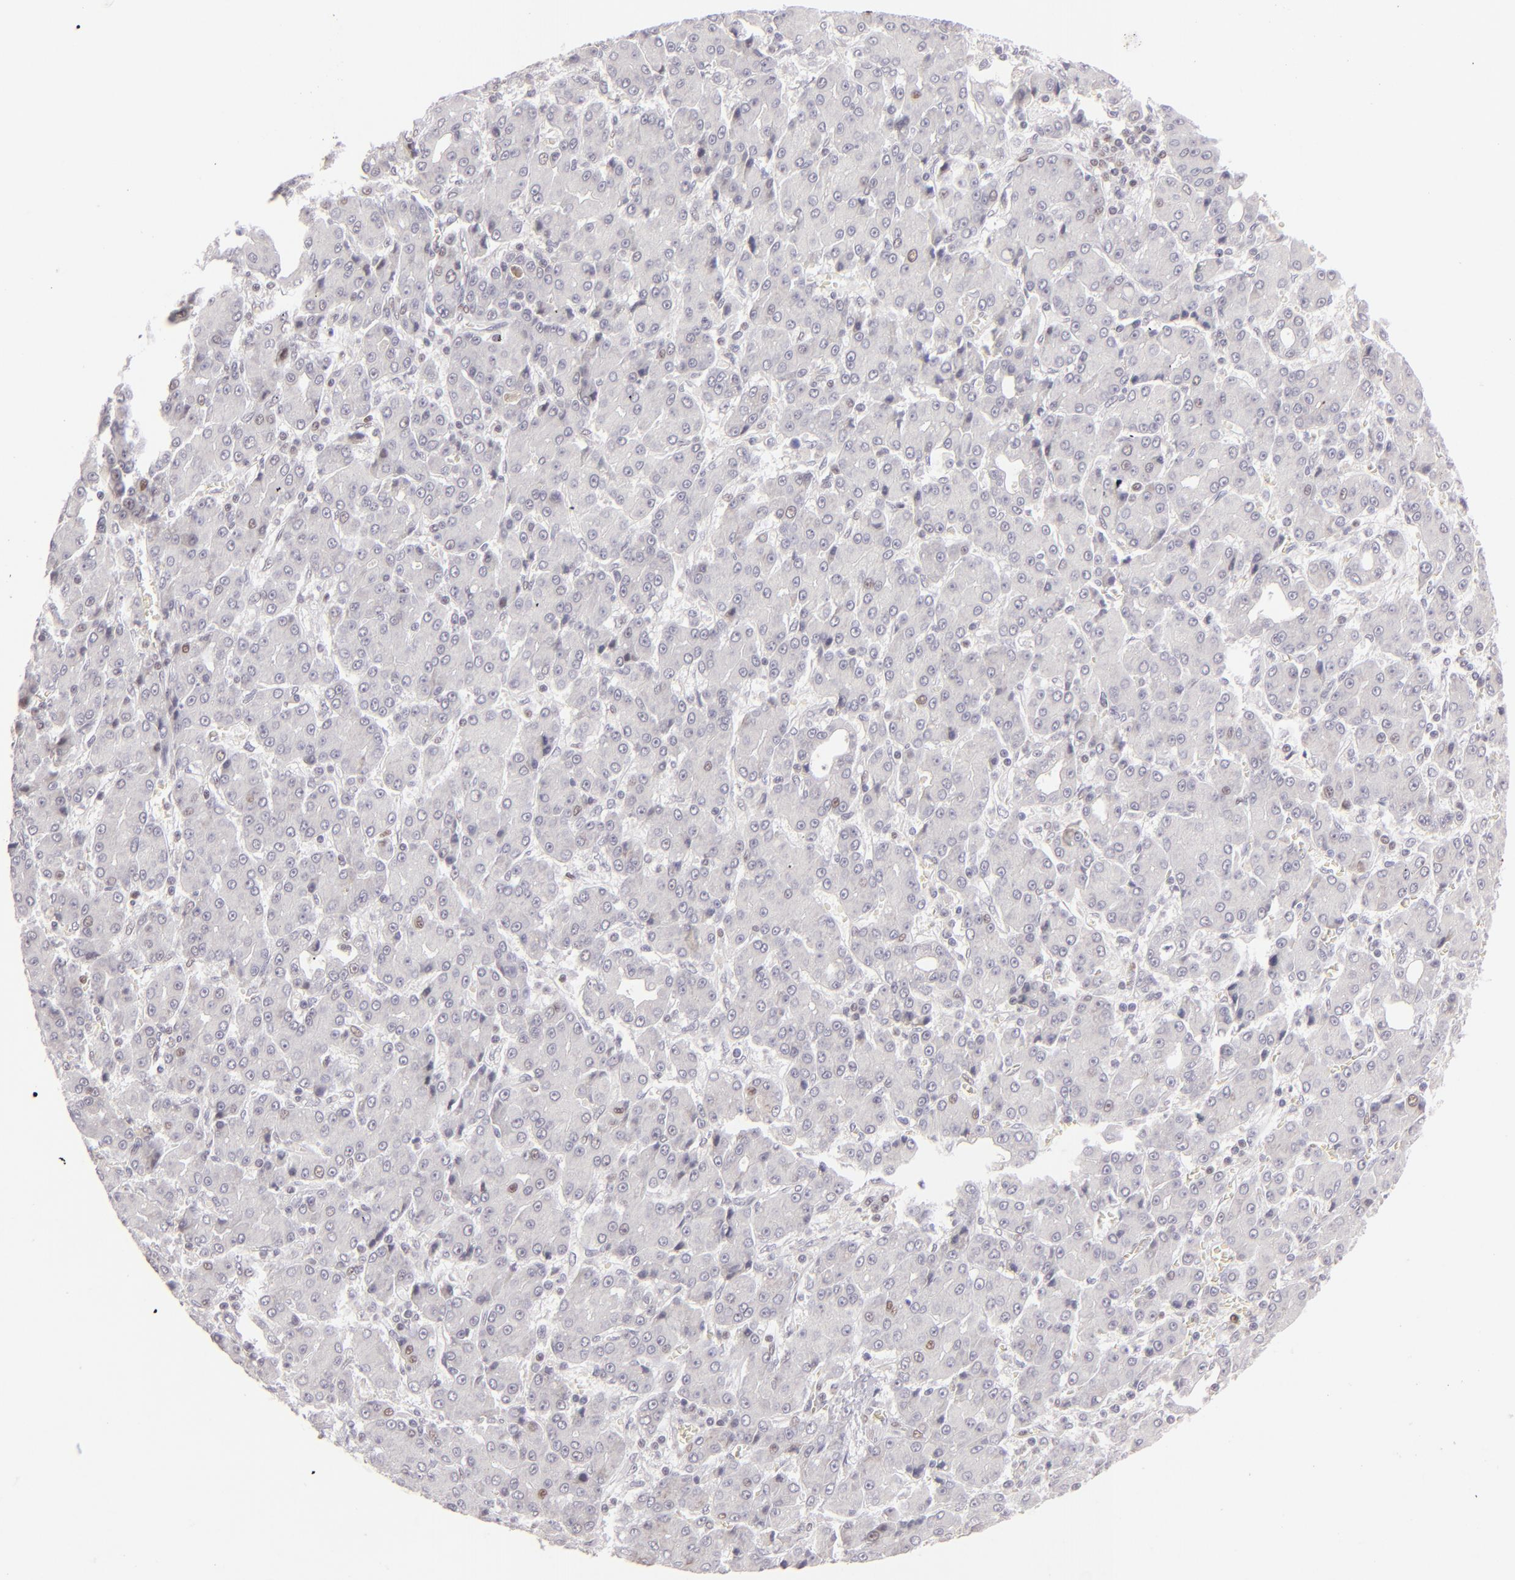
{"staining": {"intensity": "weak", "quantity": "<25%", "location": "nuclear"}, "tissue": "liver cancer", "cell_type": "Tumor cells", "image_type": "cancer", "snomed": [{"axis": "morphology", "description": "Carcinoma, Hepatocellular, NOS"}, {"axis": "topography", "description": "Liver"}], "caption": "Liver hepatocellular carcinoma stained for a protein using immunohistochemistry shows no expression tumor cells.", "gene": "POU2F1", "patient": {"sex": "male", "age": 69}}